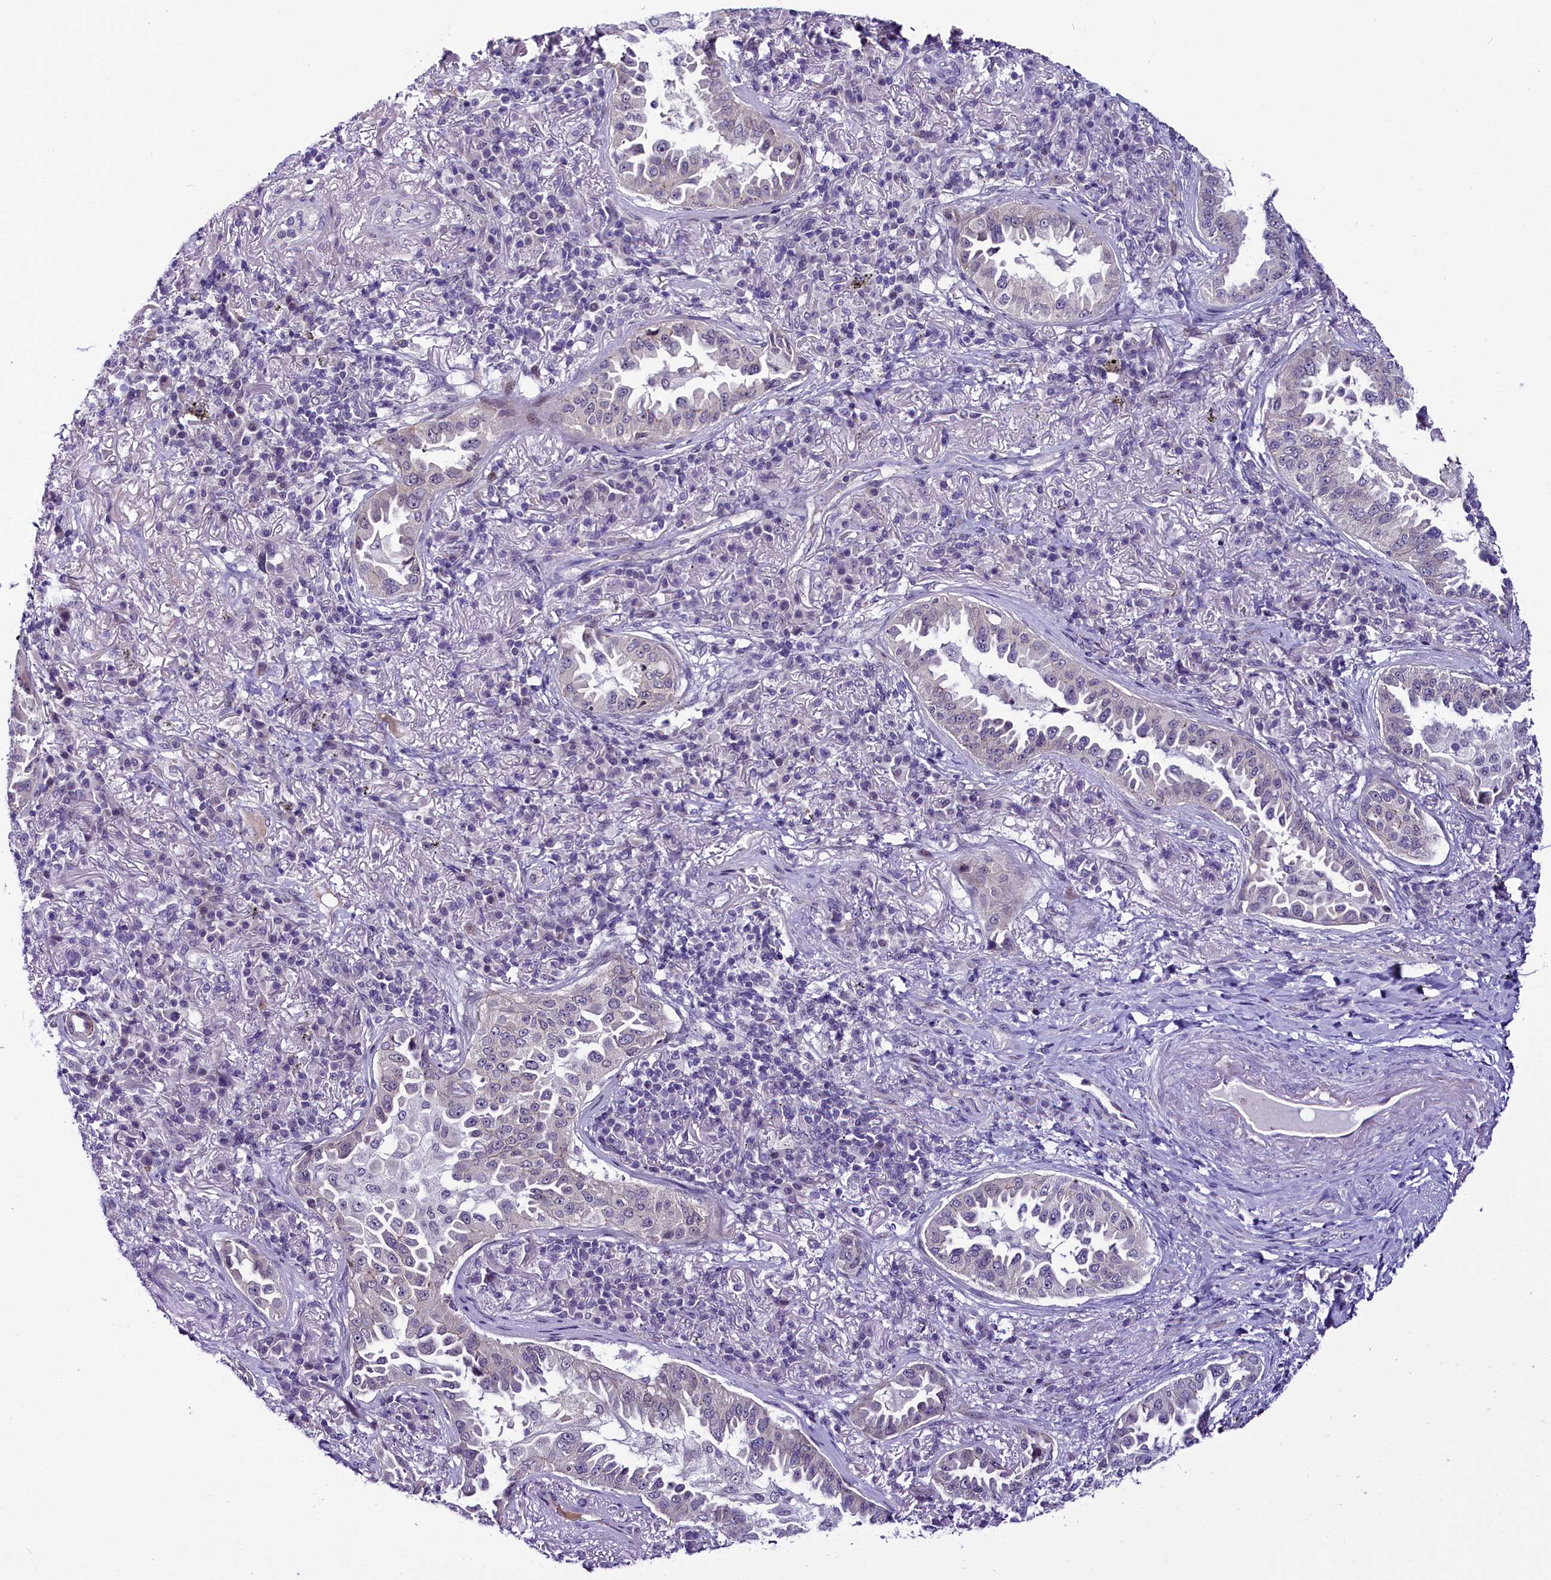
{"staining": {"intensity": "negative", "quantity": "none", "location": "none"}, "tissue": "lung cancer", "cell_type": "Tumor cells", "image_type": "cancer", "snomed": [{"axis": "morphology", "description": "Adenocarcinoma, NOS"}, {"axis": "topography", "description": "Lung"}], "caption": "Immunohistochemistry photomicrograph of lung adenocarcinoma stained for a protein (brown), which demonstrates no positivity in tumor cells.", "gene": "CCDC106", "patient": {"sex": "female", "age": 69}}